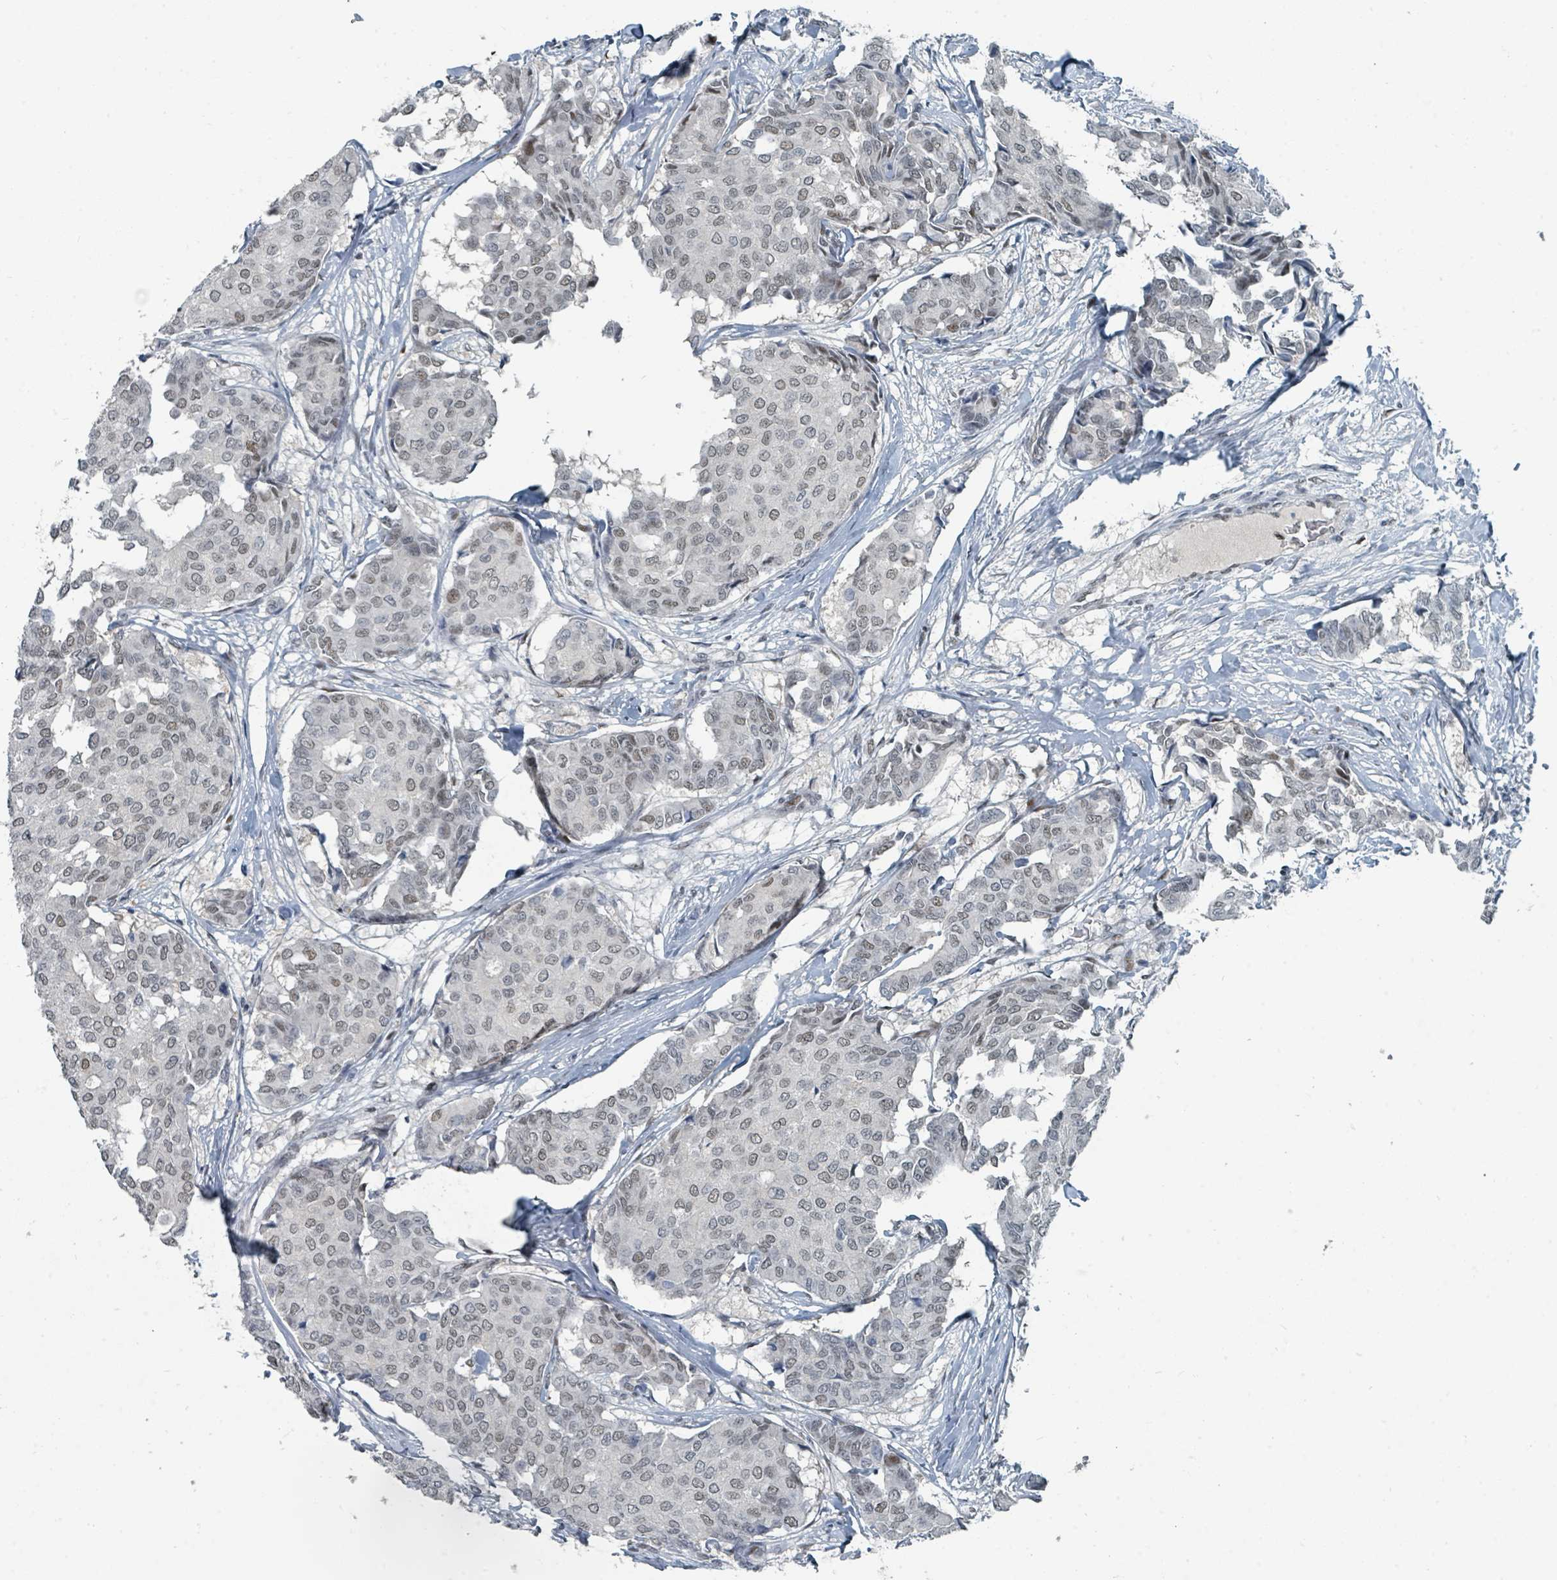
{"staining": {"intensity": "weak", "quantity": "25%-75%", "location": "nuclear"}, "tissue": "breast cancer", "cell_type": "Tumor cells", "image_type": "cancer", "snomed": [{"axis": "morphology", "description": "Duct carcinoma"}, {"axis": "topography", "description": "Breast"}], "caption": "A low amount of weak nuclear staining is identified in about 25%-75% of tumor cells in breast cancer tissue.", "gene": "UCK1", "patient": {"sex": "female", "age": 75}}